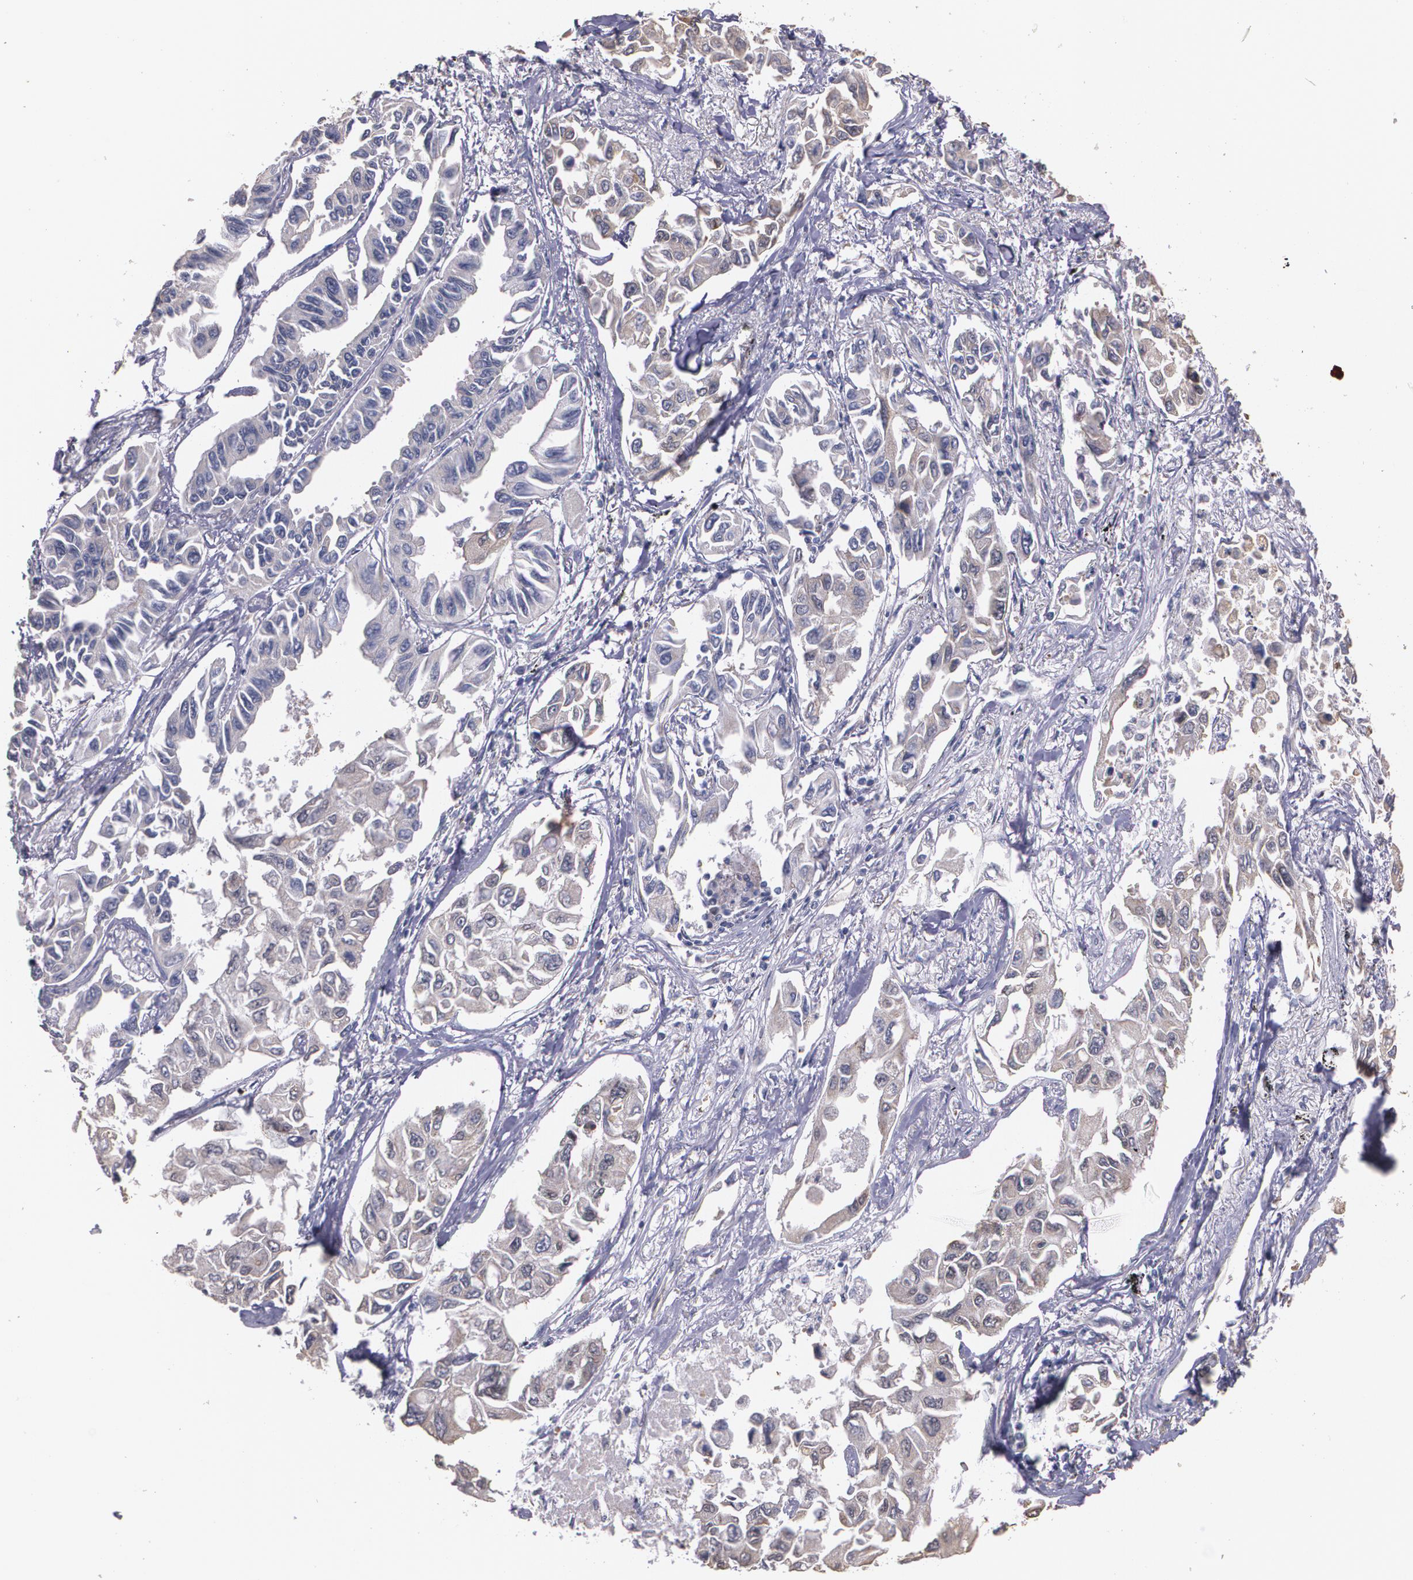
{"staining": {"intensity": "weak", "quantity": ">75%", "location": "cytoplasmic/membranous"}, "tissue": "lung cancer", "cell_type": "Tumor cells", "image_type": "cancer", "snomed": [{"axis": "morphology", "description": "Adenocarcinoma, NOS"}, {"axis": "topography", "description": "Lung"}], "caption": "The histopathology image shows a brown stain indicating the presence of a protein in the cytoplasmic/membranous of tumor cells in lung cancer (adenocarcinoma). The staining was performed using DAB, with brown indicating positive protein expression. Nuclei are stained blue with hematoxylin.", "gene": "ATF3", "patient": {"sex": "male", "age": 64}}